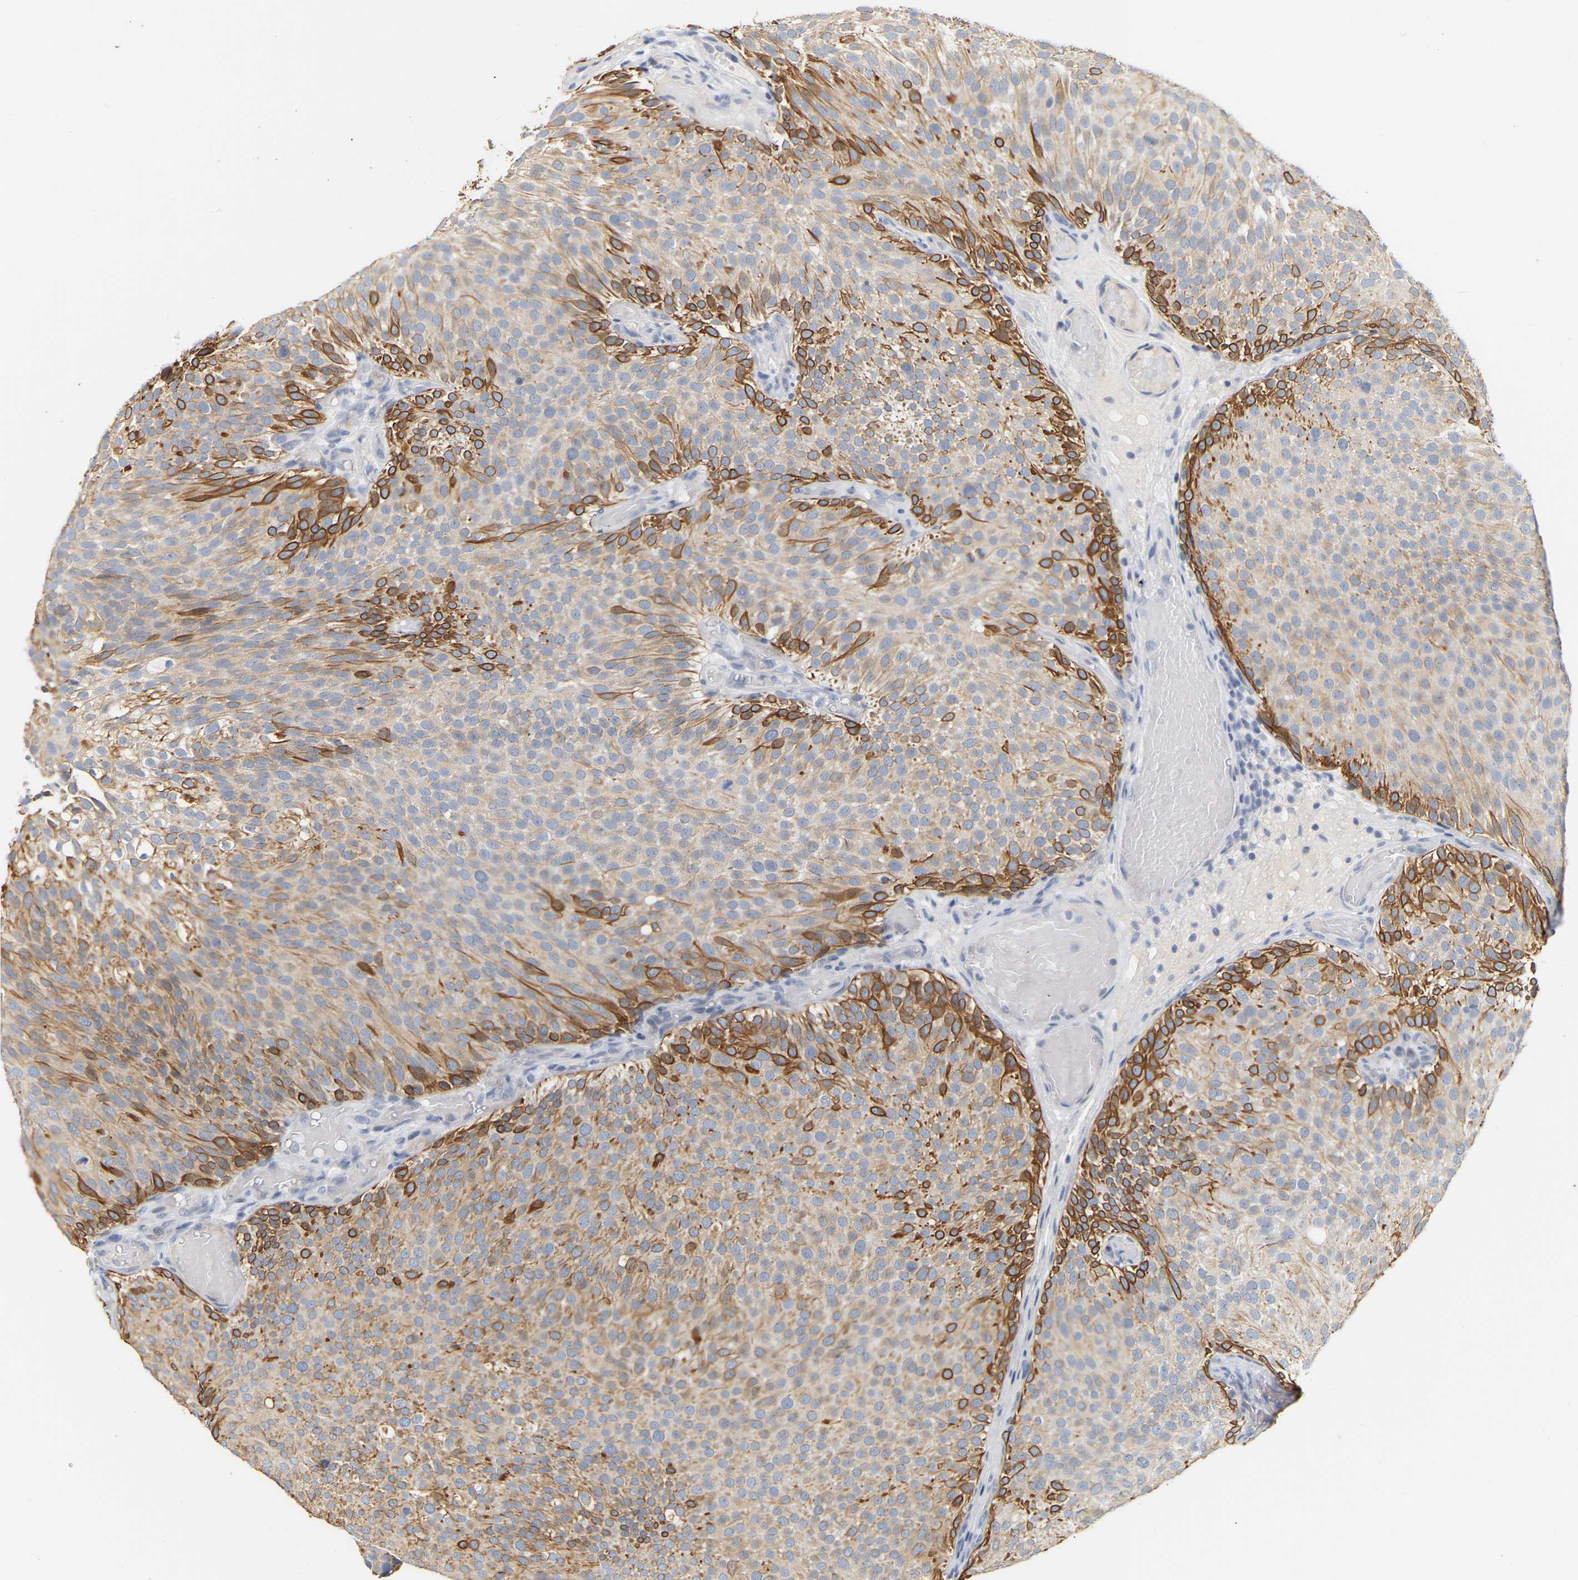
{"staining": {"intensity": "moderate", "quantity": "25%-75%", "location": "cytoplasmic/membranous"}, "tissue": "urothelial cancer", "cell_type": "Tumor cells", "image_type": "cancer", "snomed": [{"axis": "morphology", "description": "Urothelial carcinoma, Low grade"}, {"axis": "topography", "description": "Urinary bladder"}], "caption": "Protein positivity by immunohistochemistry (IHC) demonstrates moderate cytoplasmic/membranous expression in approximately 25%-75% of tumor cells in urothelial carcinoma (low-grade).", "gene": "KRT76", "patient": {"sex": "male", "age": 78}}